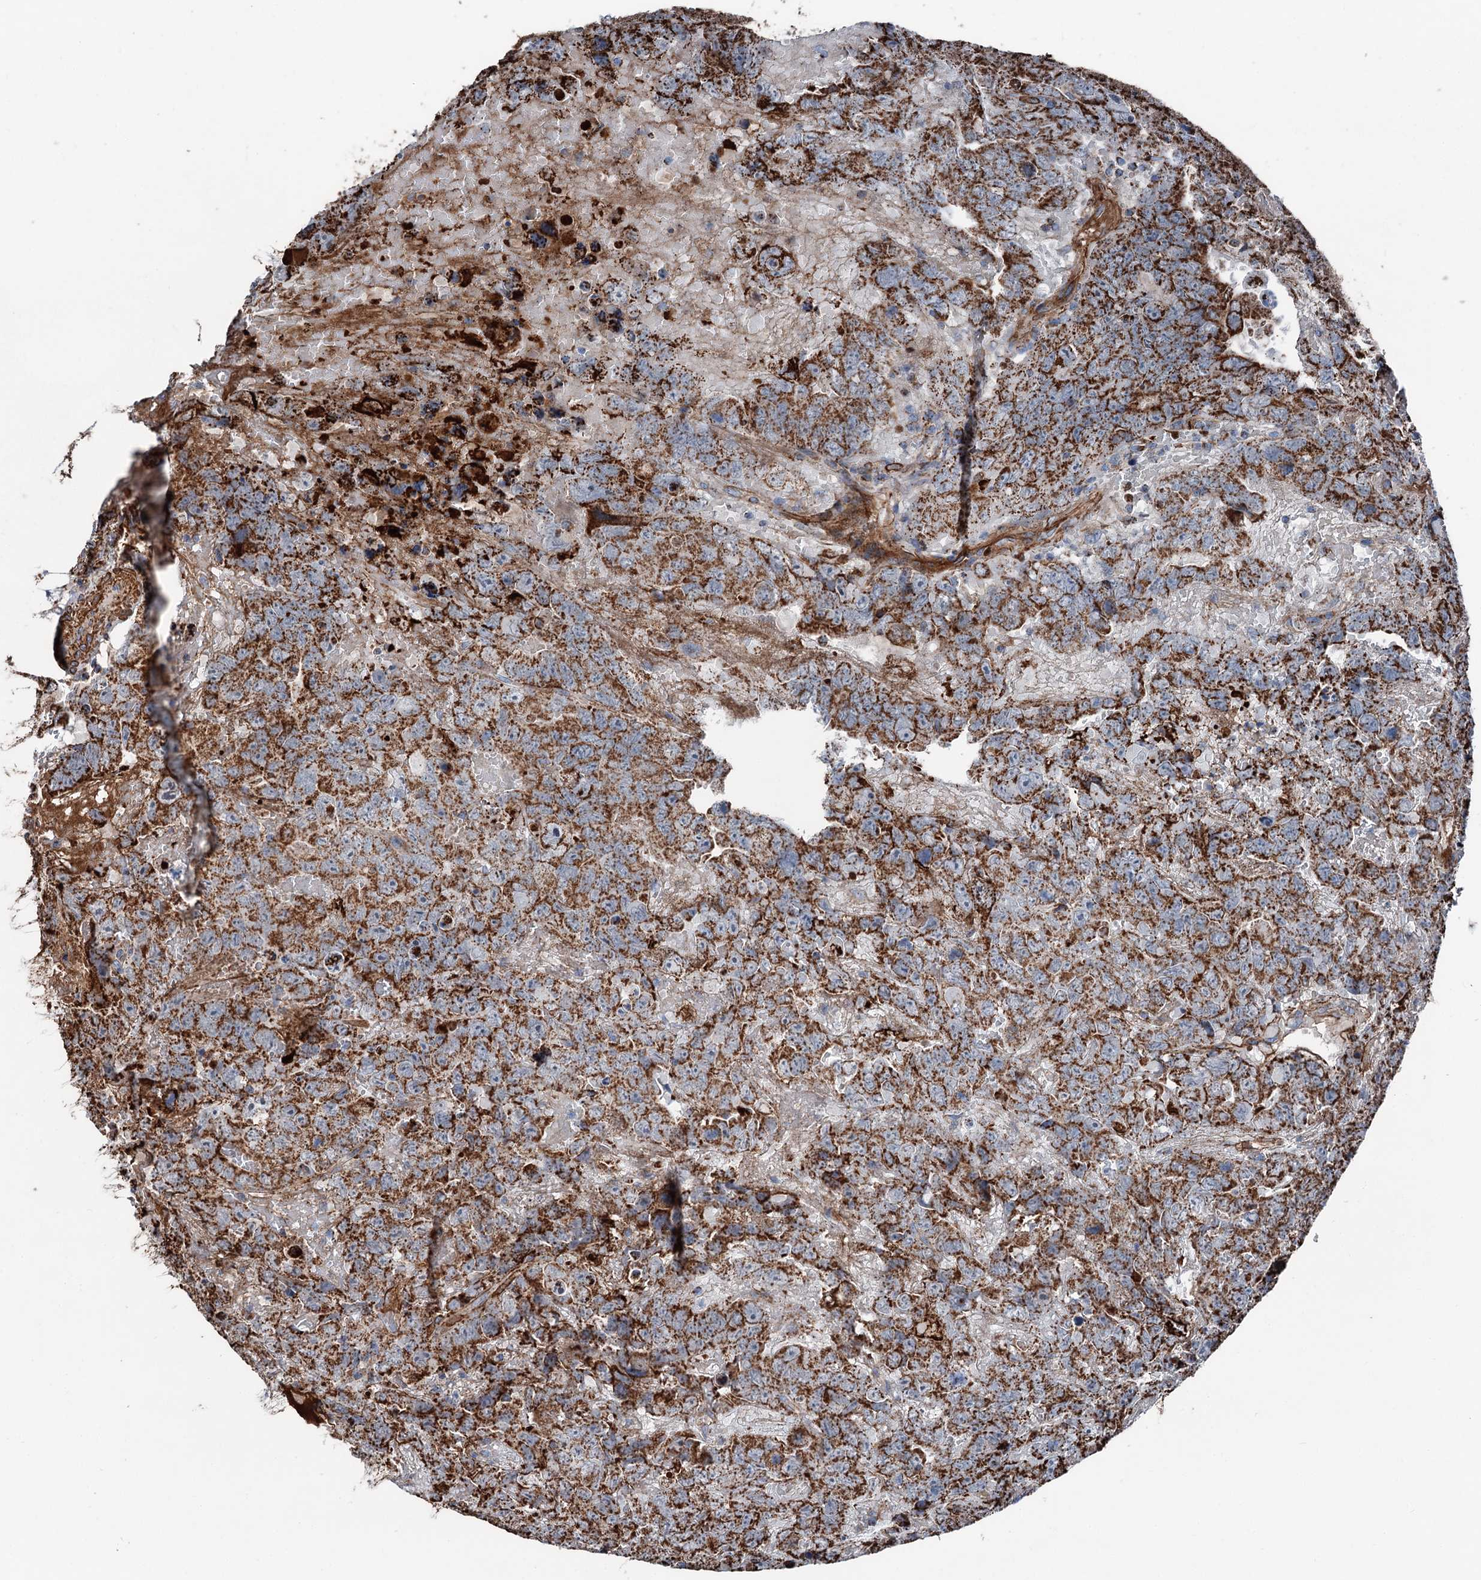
{"staining": {"intensity": "strong", "quantity": ">75%", "location": "cytoplasmic/membranous"}, "tissue": "testis cancer", "cell_type": "Tumor cells", "image_type": "cancer", "snomed": [{"axis": "morphology", "description": "Carcinoma, Embryonal, NOS"}, {"axis": "topography", "description": "Testis"}], "caption": "Protein staining of embryonal carcinoma (testis) tissue exhibits strong cytoplasmic/membranous staining in approximately >75% of tumor cells.", "gene": "DDIAS", "patient": {"sex": "male", "age": 45}}